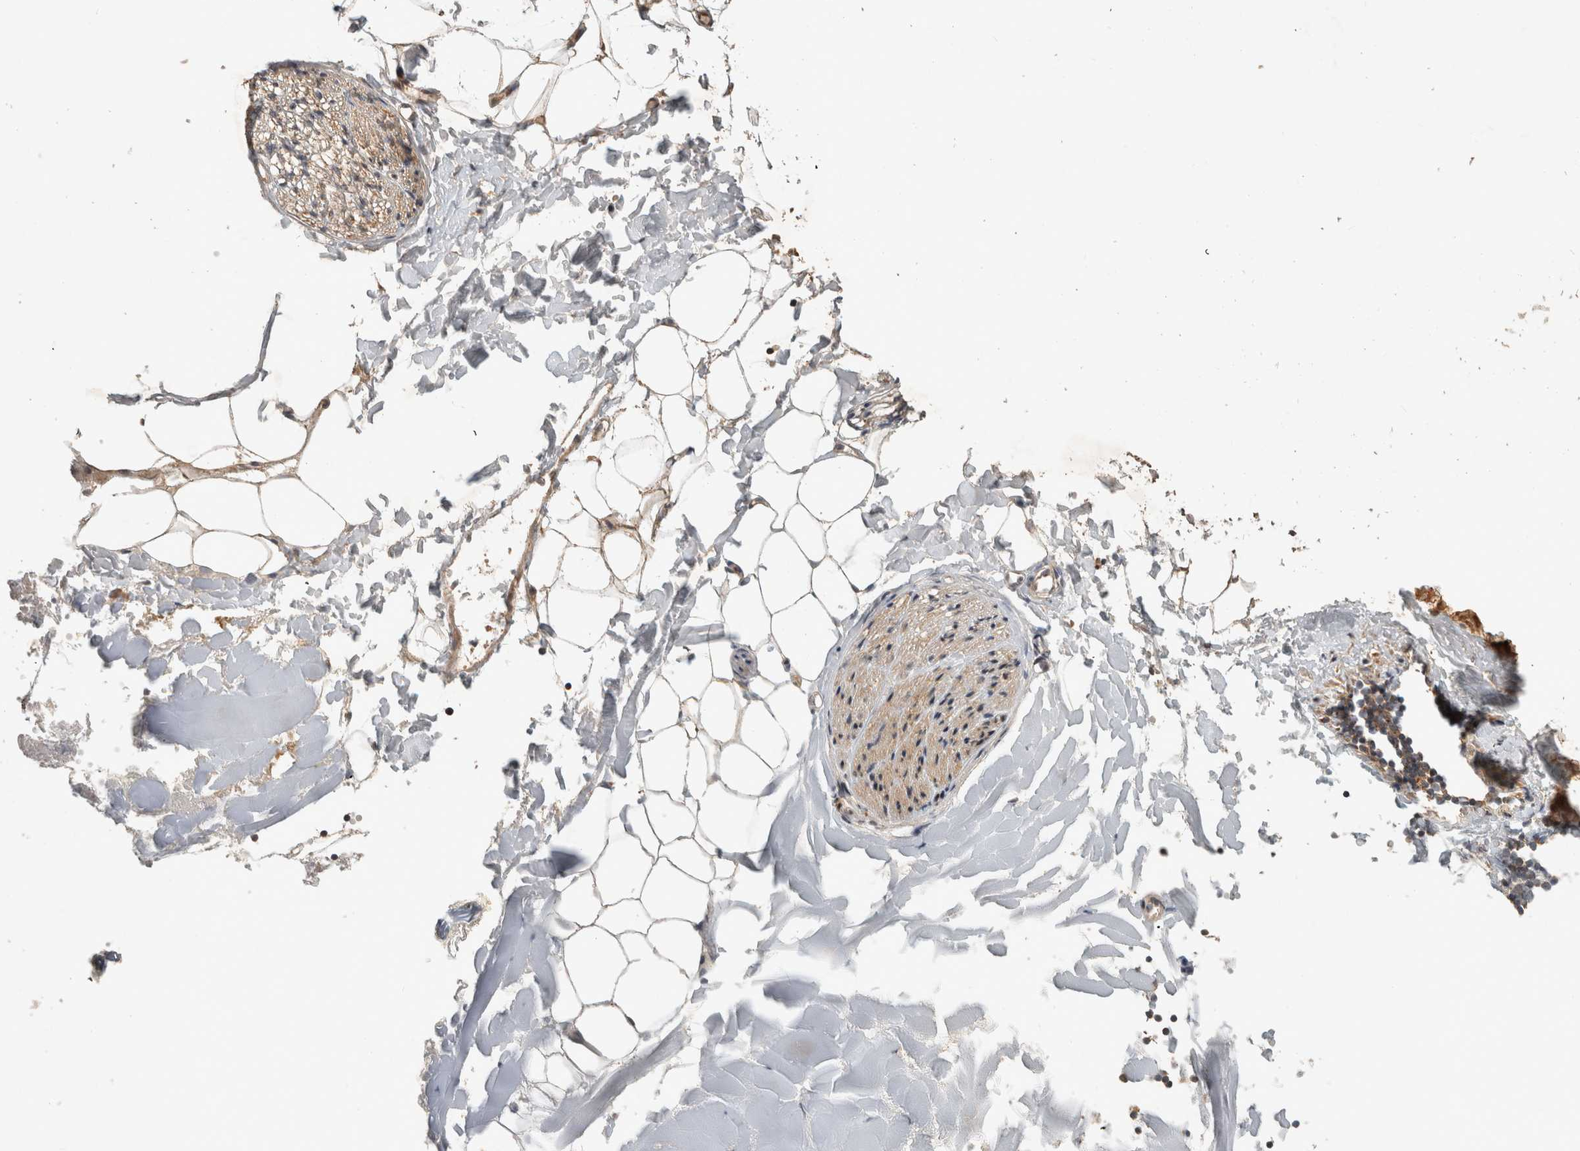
{"staining": {"intensity": "negative", "quantity": "none", "location": "none"}, "tissue": "adipose tissue", "cell_type": "Adipocytes", "image_type": "normal", "snomed": [{"axis": "morphology", "description": "Normal tissue, NOS"}, {"axis": "morphology", "description": "Adenocarcinoma, NOS"}, {"axis": "topography", "description": "Smooth muscle"}, {"axis": "topography", "description": "Colon"}], "caption": "The histopathology image shows no staining of adipocytes in normal adipose tissue.", "gene": "PITPNC1", "patient": {"sex": "male", "age": 14}}